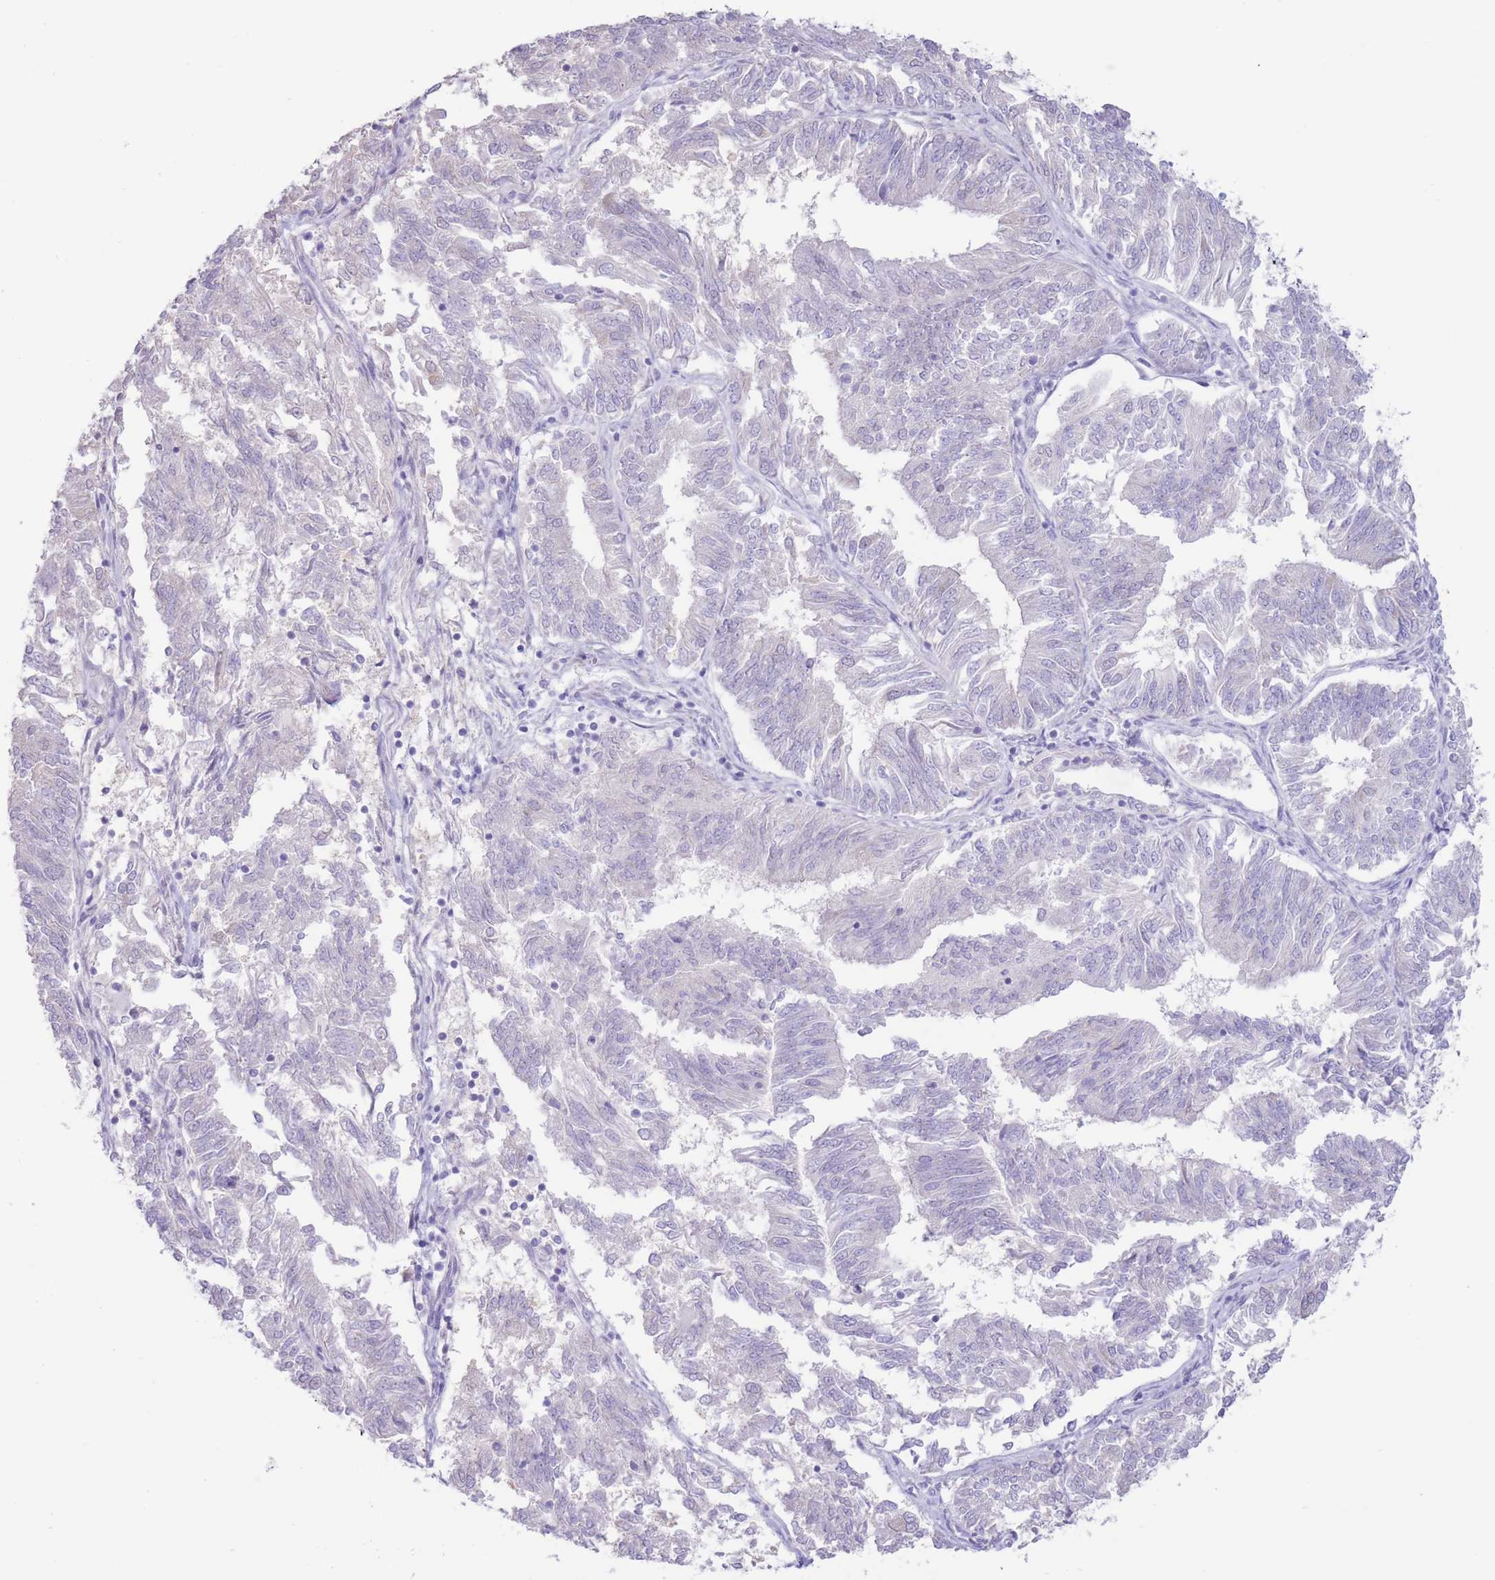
{"staining": {"intensity": "negative", "quantity": "none", "location": "none"}, "tissue": "endometrial cancer", "cell_type": "Tumor cells", "image_type": "cancer", "snomed": [{"axis": "morphology", "description": "Adenocarcinoma, NOS"}, {"axis": "topography", "description": "Endometrium"}], "caption": "Endometrial adenocarcinoma was stained to show a protein in brown. There is no significant positivity in tumor cells.", "gene": "FAH", "patient": {"sex": "female", "age": 58}}